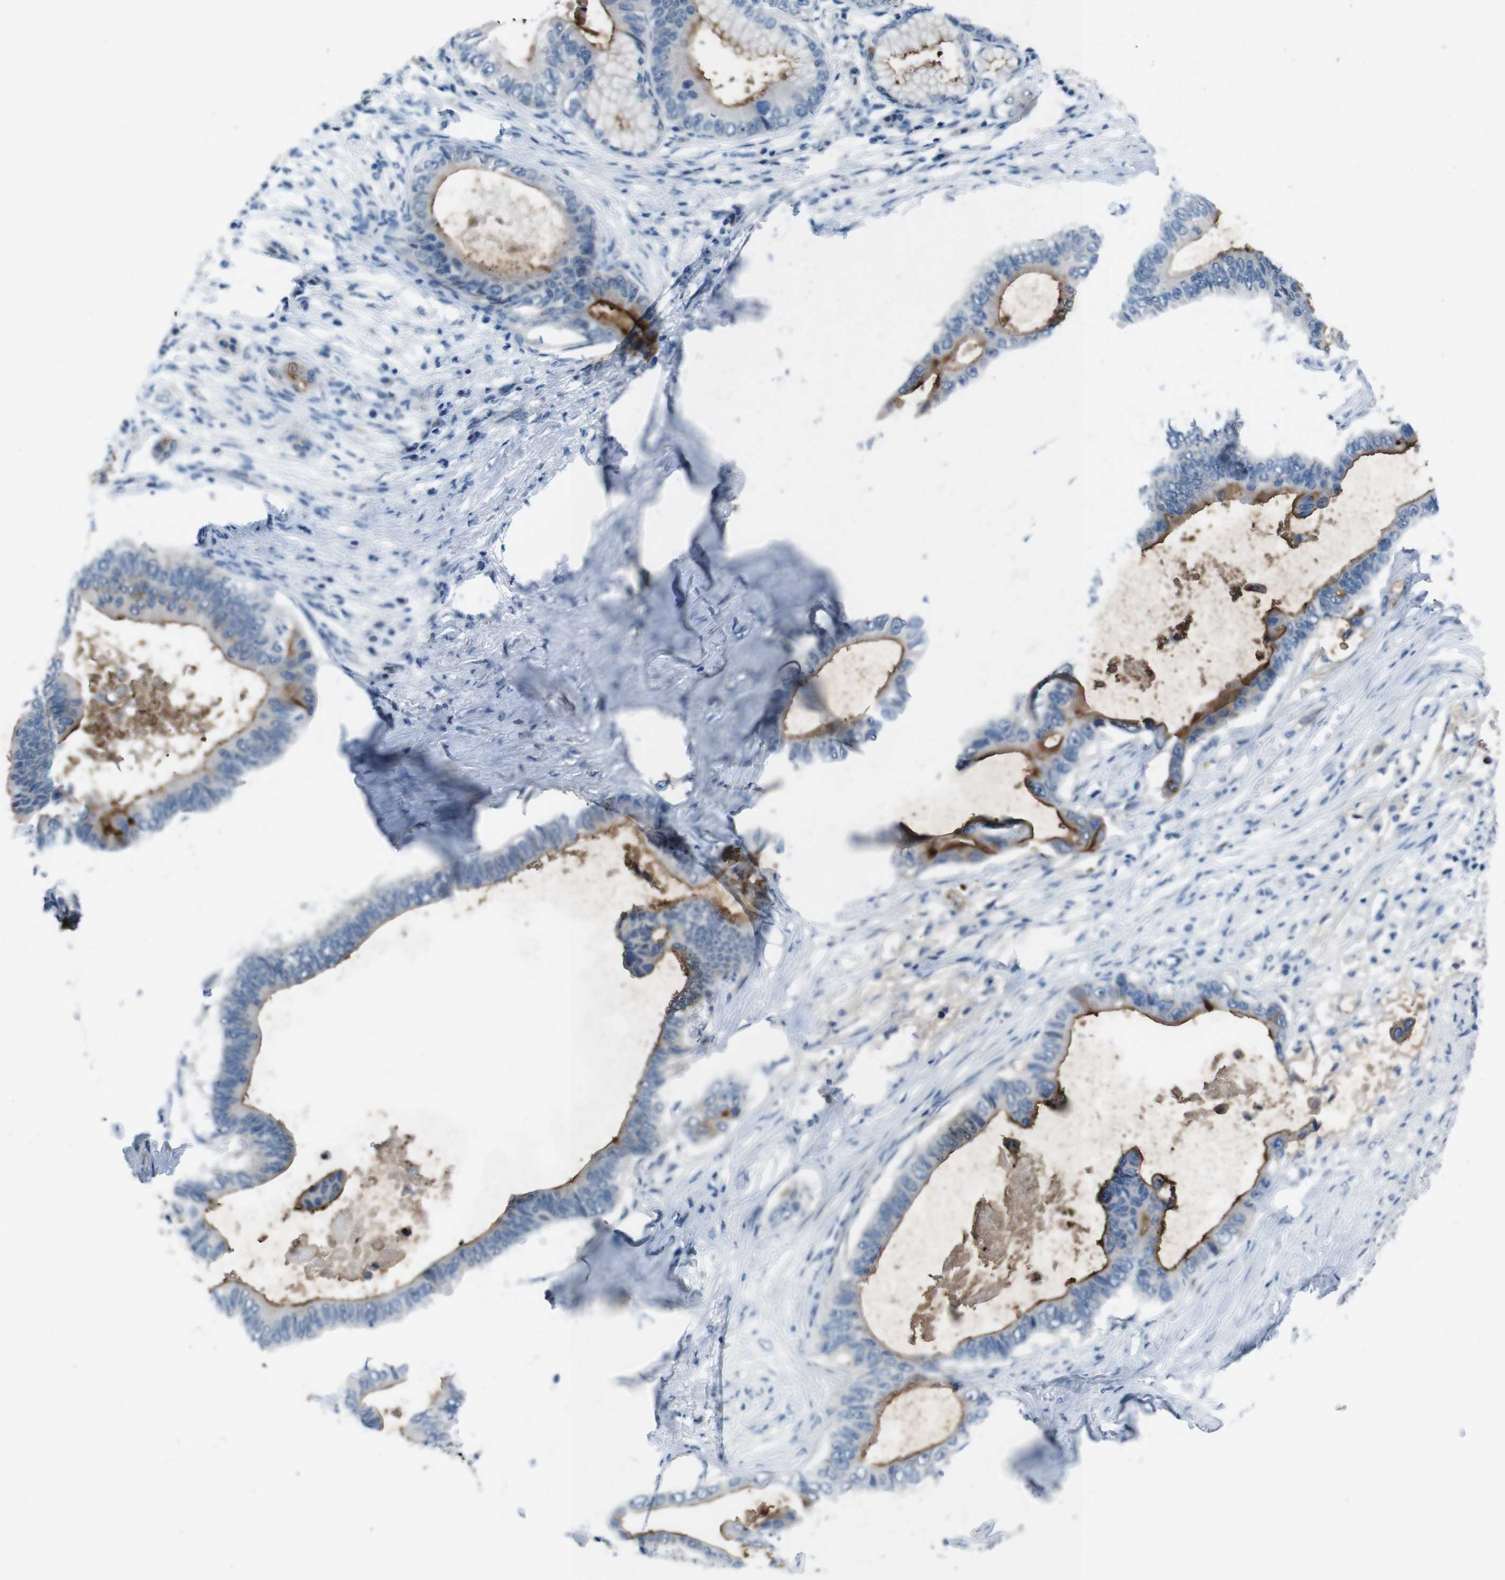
{"staining": {"intensity": "moderate", "quantity": "25%-75%", "location": "cytoplasmic/membranous"}, "tissue": "pancreatic cancer", "cell_type": "Tumor cells", "image_type": "cancer", "snomed": [{"axis": "morphology", "description": "Adenocarcinoma, NOS"}, {"axis": "topography", "description": "Pancreas"}], "caption": "About 25%-75% of tumor cells in adenocarcinoma (pancreatic) show moderate cytoplasmic/membranous protein staining as visualized by brown immunohistochemical staining.", "gene": "CDHR2", "patient": {"sex": "male", "age": 77}}